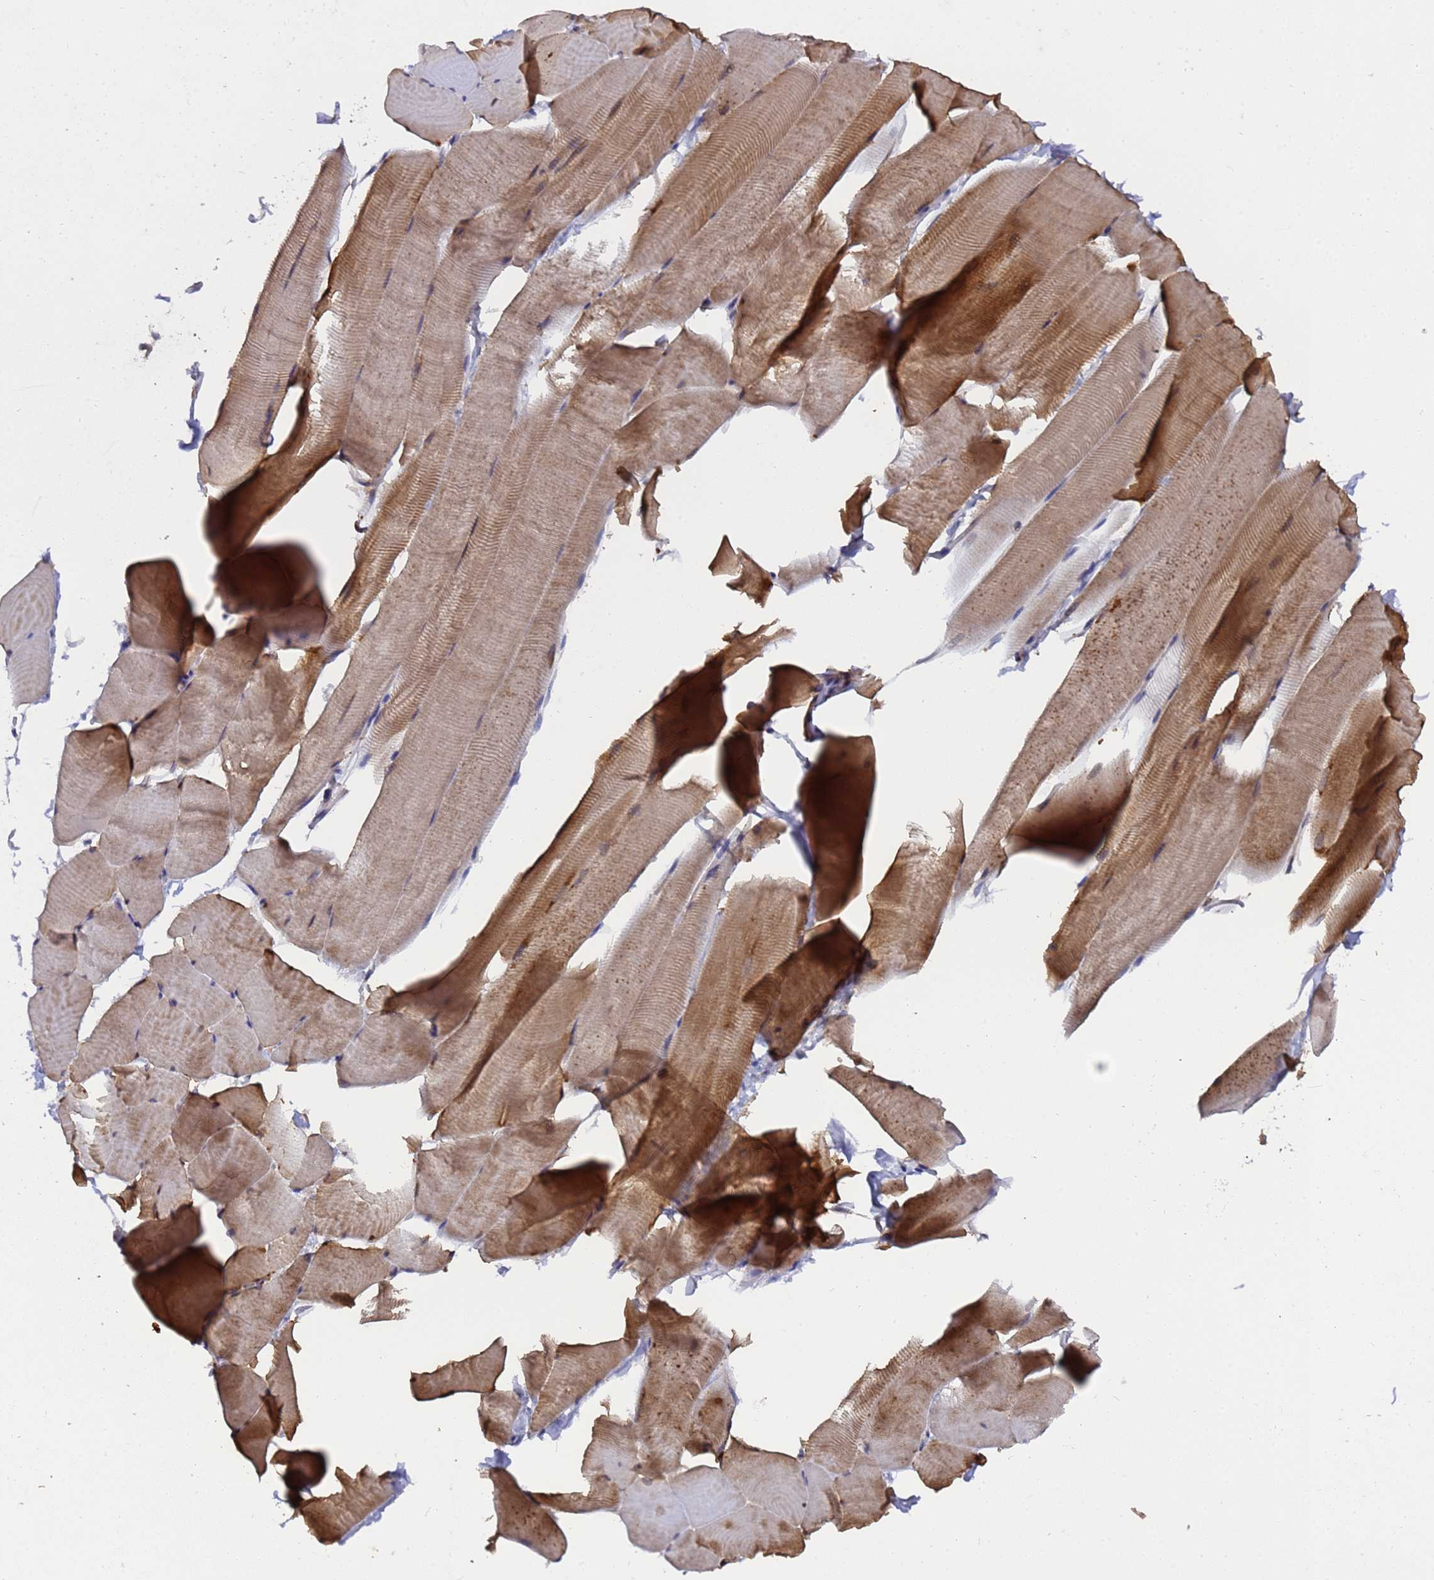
{"staining": {"intensity": "moderate", "quantity": "25%-75%", "location": "cytoplasmic/membranous"}, "tissue": "skeletal muscle", "cell_type": "Myocytes", "image_type": "normal", "snomed": [{"axis": "morphology", "description": "Normal tissue, NOS"}, {"axis": "topography", "description": "Skeletal muscle"}], "caption": "Immunohistochemical staining of unremarkable human skeletal muscle reveals moderate cytoplasmic/membranous protein positivity in approximately 25%-75% of myocytes.", "gene": "GSTCD", "patient": {"sex": "male", "age": 25}}